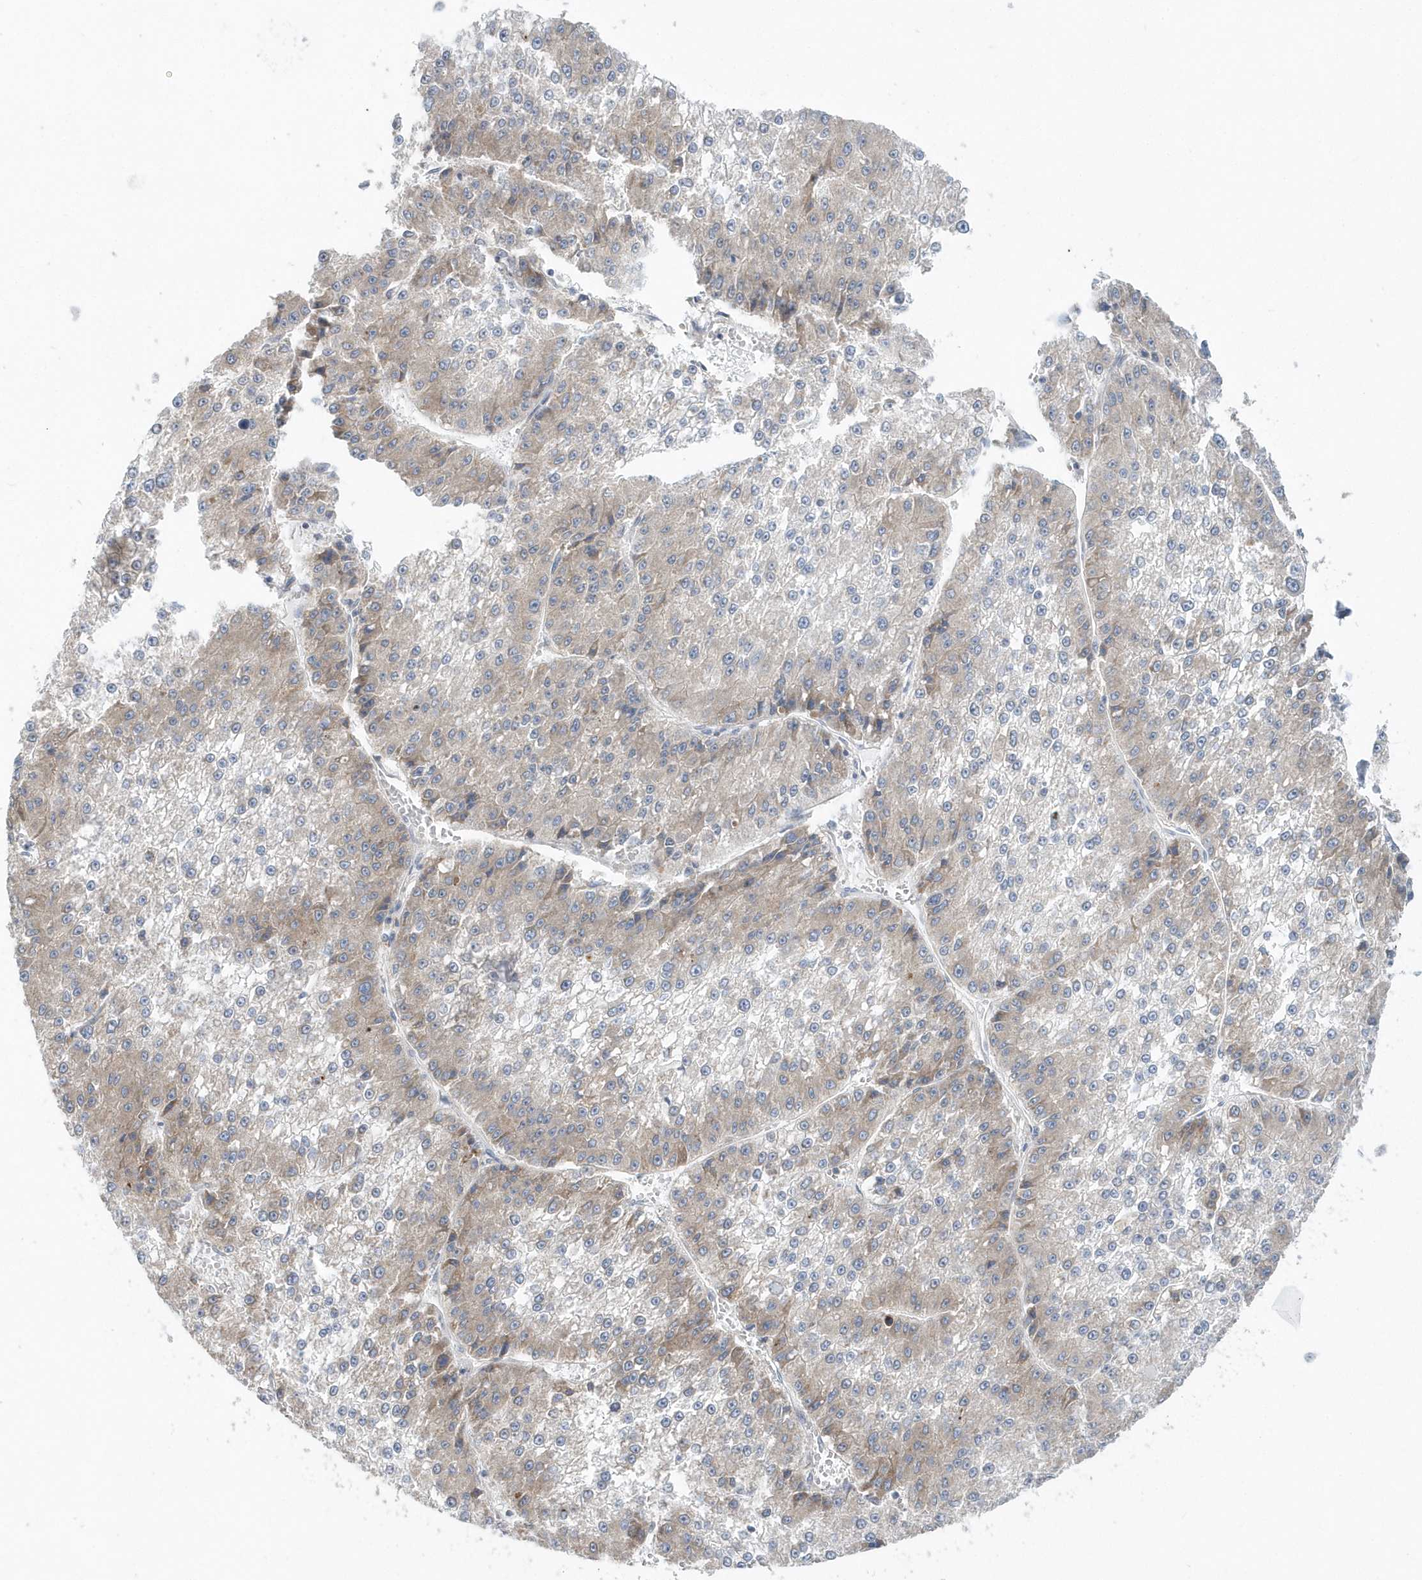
{"staining": {"intensity": "weak", "quantity": "<25%", "location": "cytoplasmic/membranous"}, "tissue": "liver cancer", "cell_type": "Tumor cells", "image_type": "cancer", "snomed": [{"axis": "morphology", "description": "Carcinoma, Hepatocellular, NOS"}, {"axis": "topography", "description": "Liver"}], "caption": "Tumor cells are negative for protein expression in human liver cancer (hepatocellular carcinoma).", "gene": "EIF3C", "patient": {"sex": "female", "age": 73}}